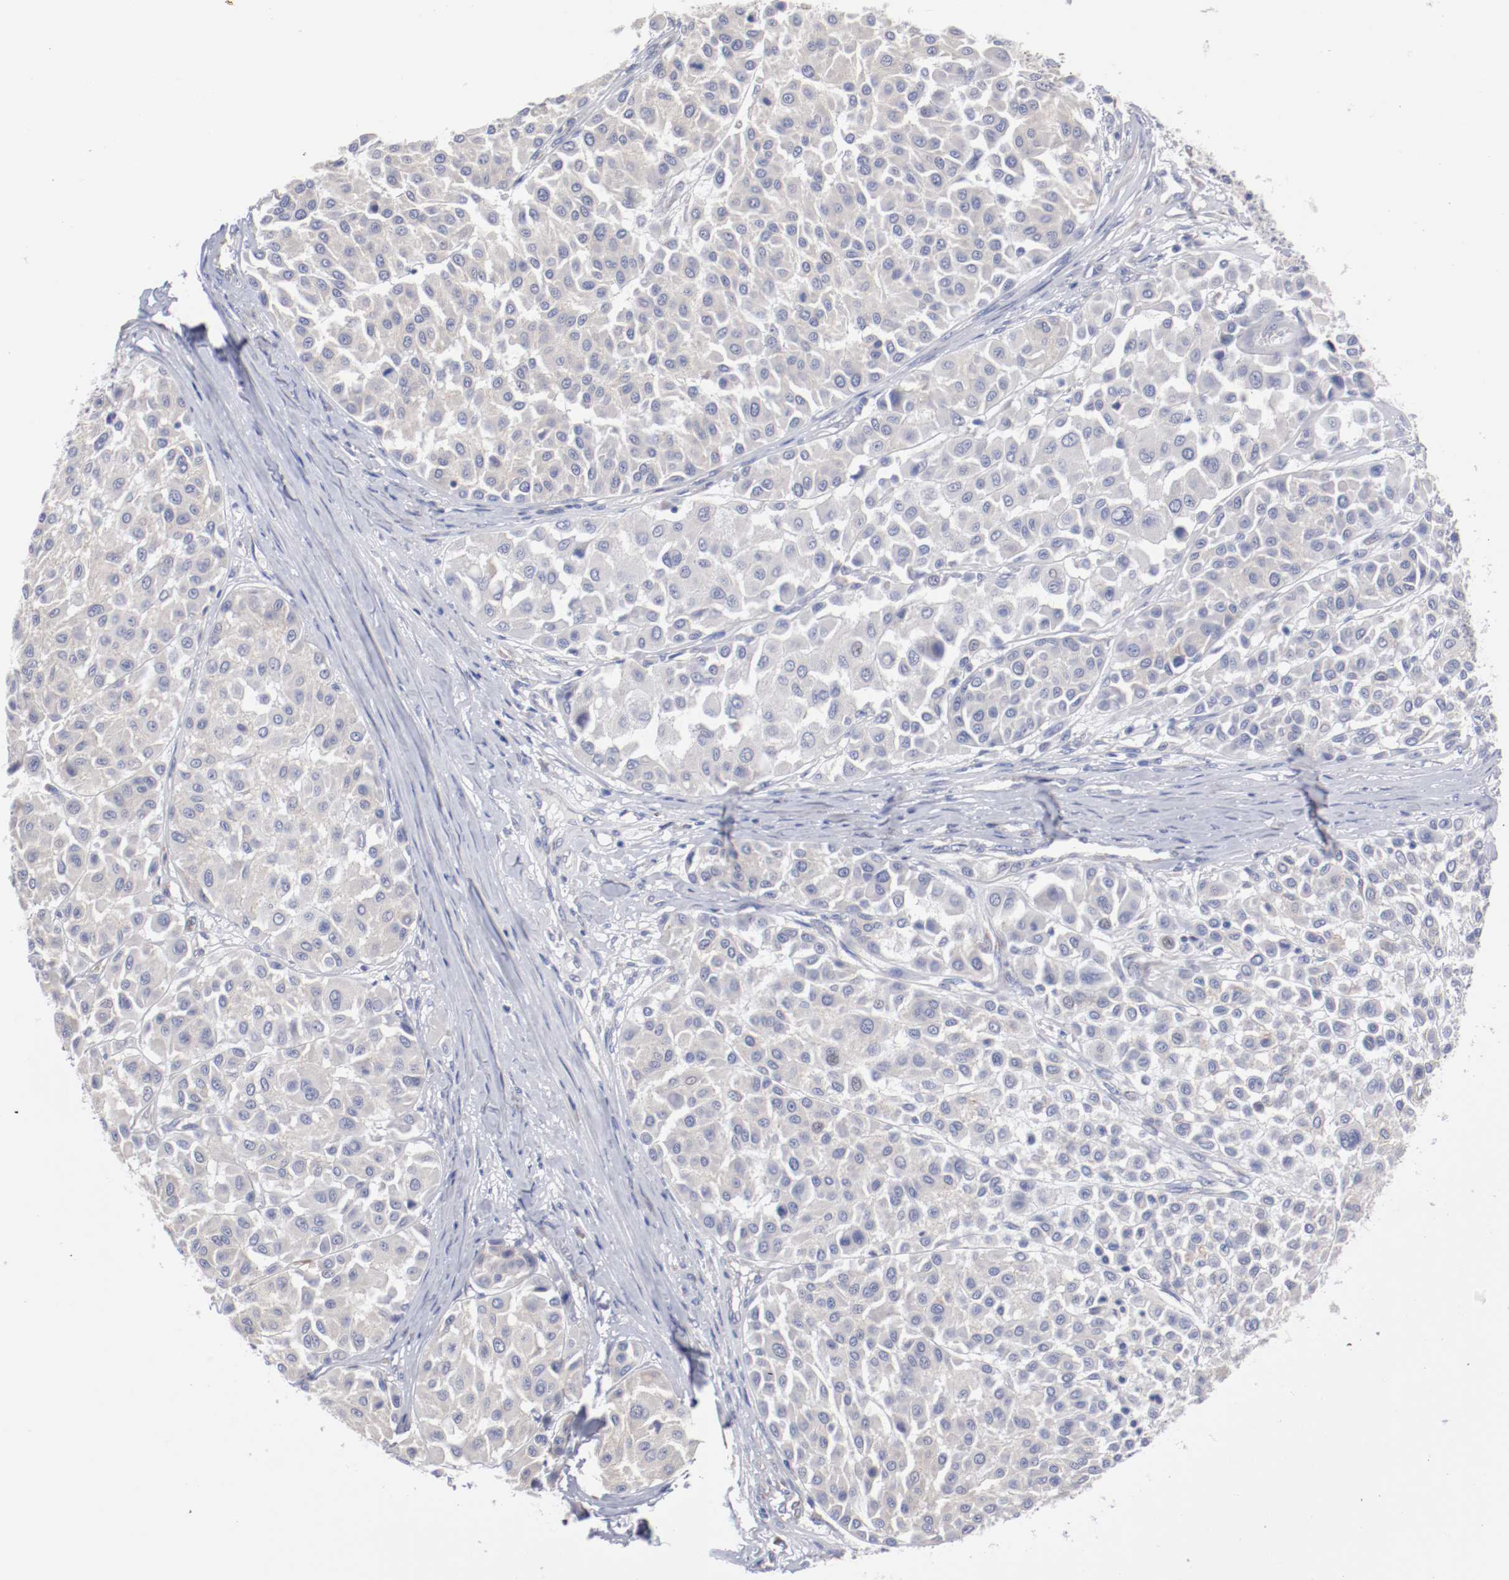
{"staining": {"intensity": "negative", "quantity": "none", "location": "none"}, "tissue": "melanoma", "cell_type": "Tumor cells", "image_type": "cancer", "snomed": [{"axis": "morphology", "description": "Malignant melanoma, Metastatic site"}, {"axis": "topography", "description": "Soft tissue"}], "caption": "Immunohistochemistry (IHC) photomicrograph of malignant melanoma (metastatic site) stained for a protein (brown), which displays no positivity in tumor cells.", "gene": "CPE", "patient": {"sex": "male", "age": 41}}